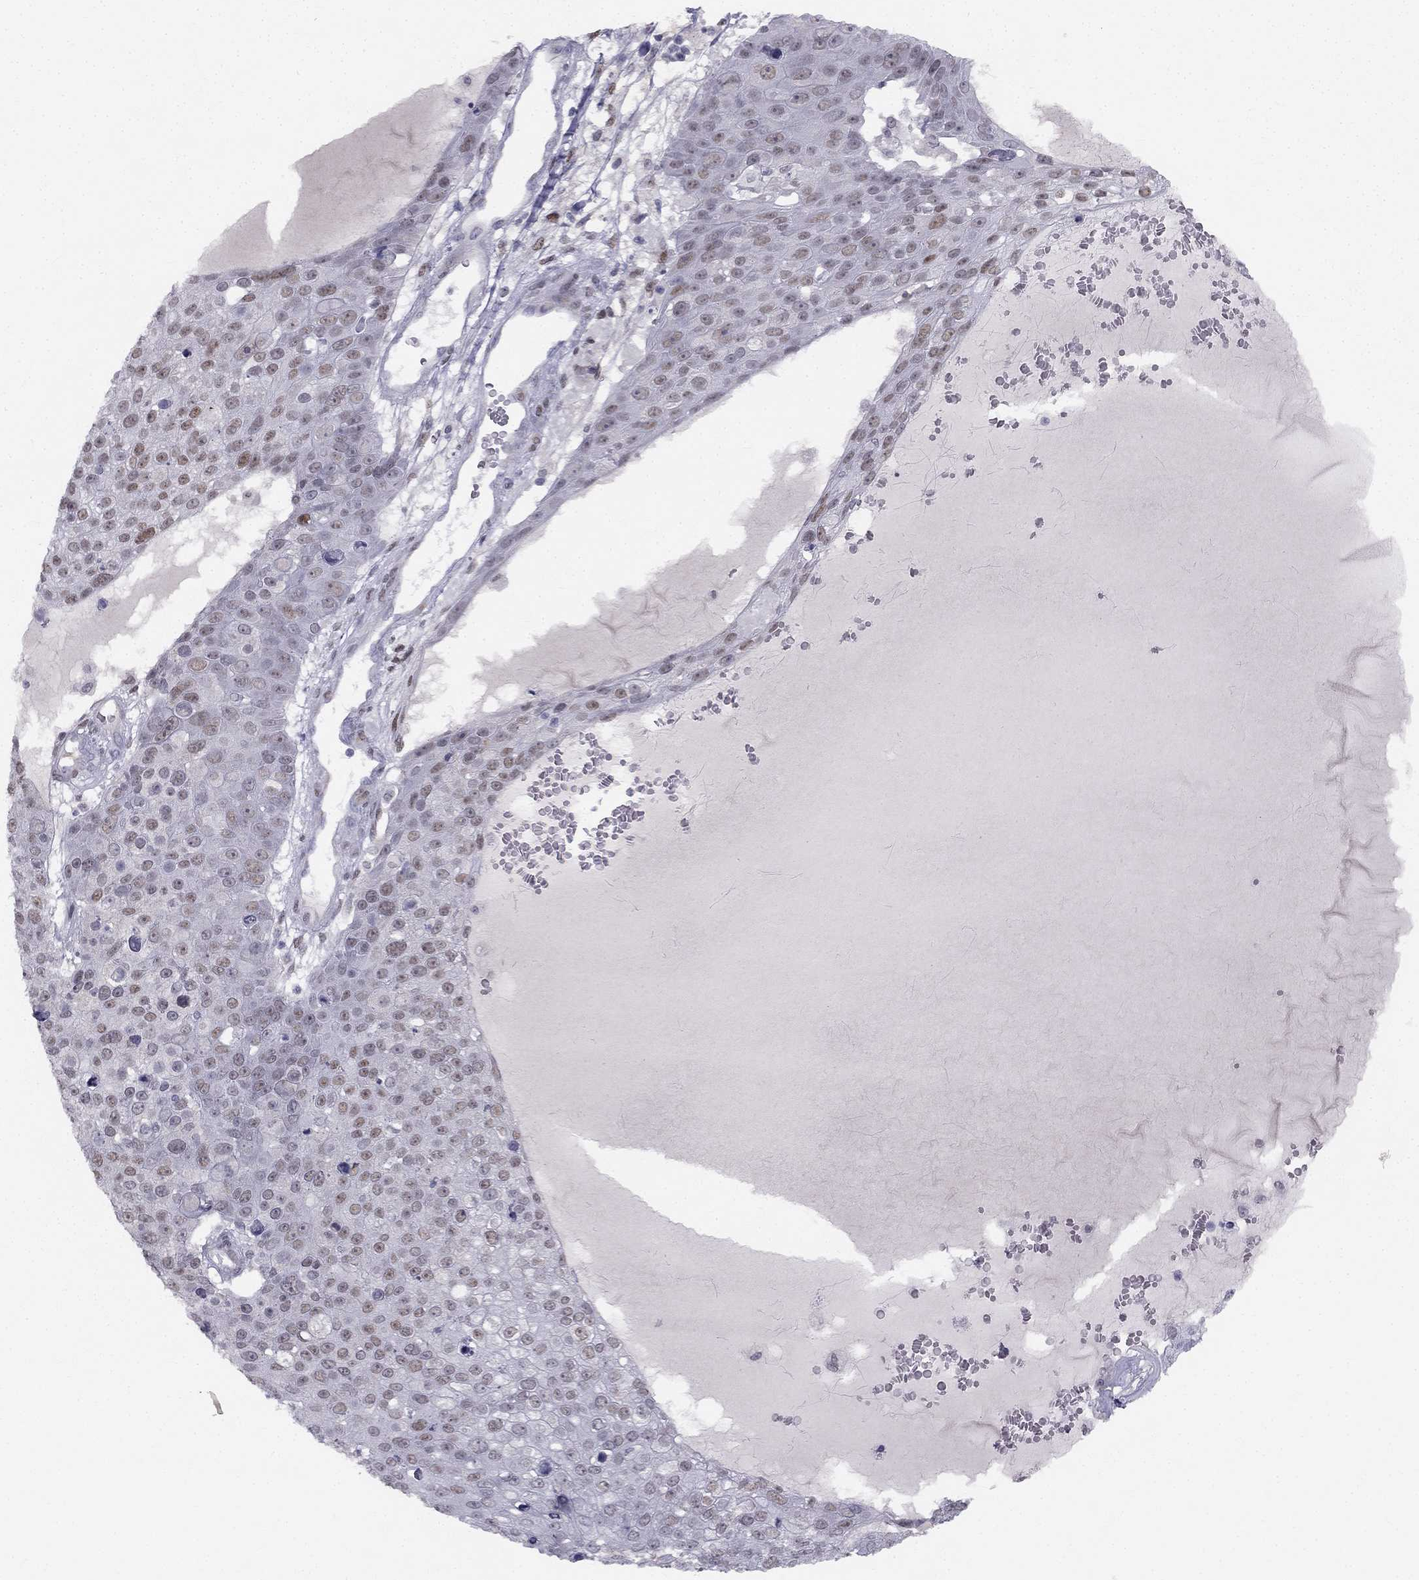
{"staining": {"intensity": "weak", "quantity": "25%-75%", "location": "nuclear"}, "tissue": "skin cancer", "cell_type": "Tumor cells", "image_type": "cancer", "snomed": [{"axis": "morphology", "description": "Squamous cell carcinoma, NOS"}, {"axis": "topography", "description": "Skin"}], "caption": "Weak nuclear protein staining is present in approximately 25%-75% of tumor cells in skin cancer.", "gene": "TRPS1", "patient": {"sex": "male", "age": 71}}